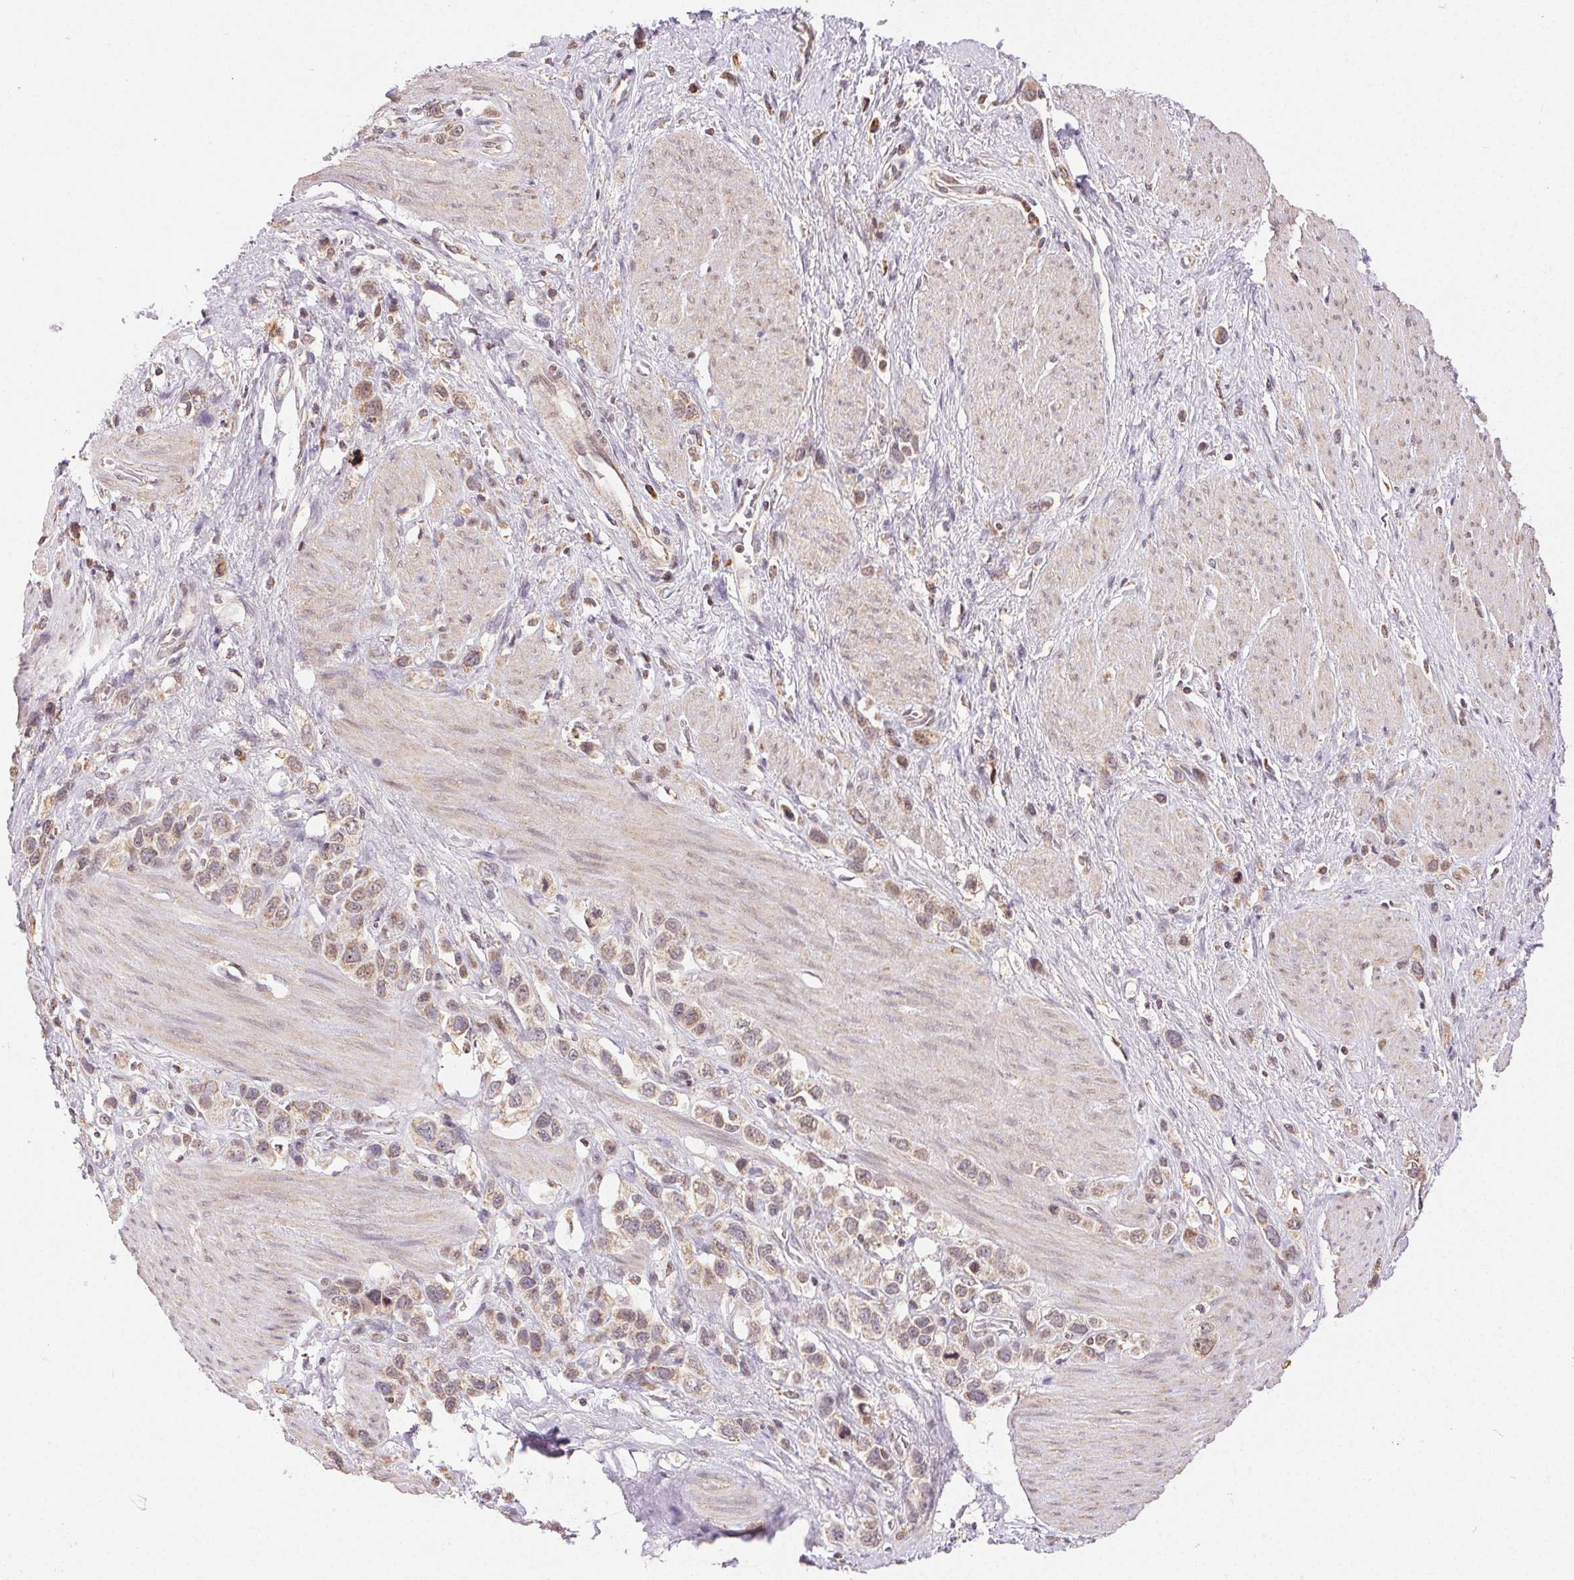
{"staining": {"intensity": "weak", "quantity": ">75%", "location": "cytoplasmic/membranous"}, "tissue": "stomach cancer", "cell_type": "Tumor cells", "image_type": "cancer", "snomed": [{"axis": "morphology", "description": "Adenocarcinoma, NOS"}, {"axis": "topography", "description": "Stomach"}], "caption": "High-magnification brightfield microscopy of adenocarcinoma (stomach) stained with DAB (brown) and counterstained with hematoxylin (blue). tumor cells exhibit weak cytoplasmic/membranous staining is present in about>75% of cells.", "gene": "PIWIL4", "patient": {"sex": "female", "age": 65}}